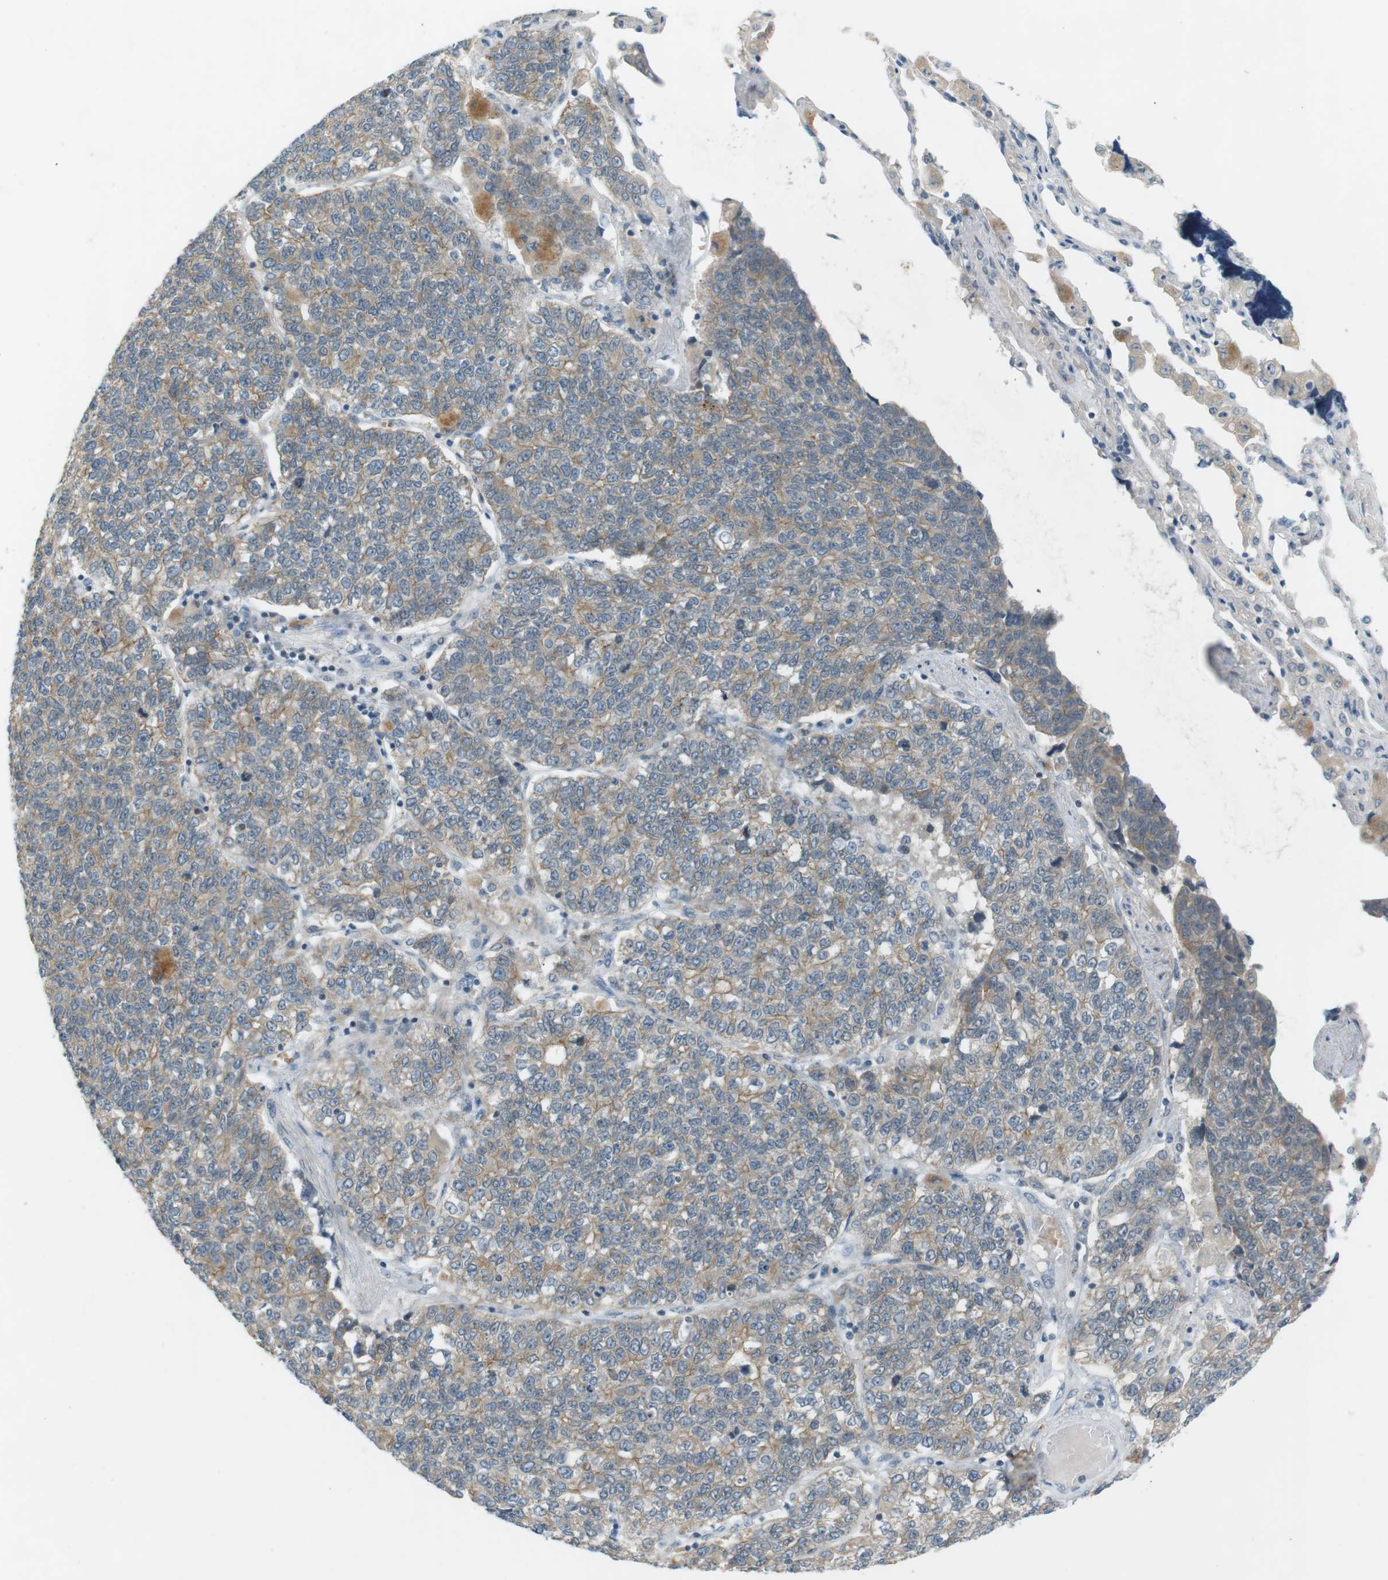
{"staining": {"intensity": "weak", "quantity": "25%-75%", "location": "cytoplasmic/membranous"}, "tissue": "lung cancer", "cell_type": "Tumor cells", "image_type": "cancer", "snomed": [{"axis": "morphology", "description": "Adenocarcinoma, NOS"}, {"axis": "topography", "description": "Lung"}], "caption": "This is a histology image of immunohistochemistry staining of lung cancer, which shows weak positivity in the cytoplasmic/membranous of tumor cells.", "gene": "RTN3", "patient": {"sex": "male", "age": 49}}